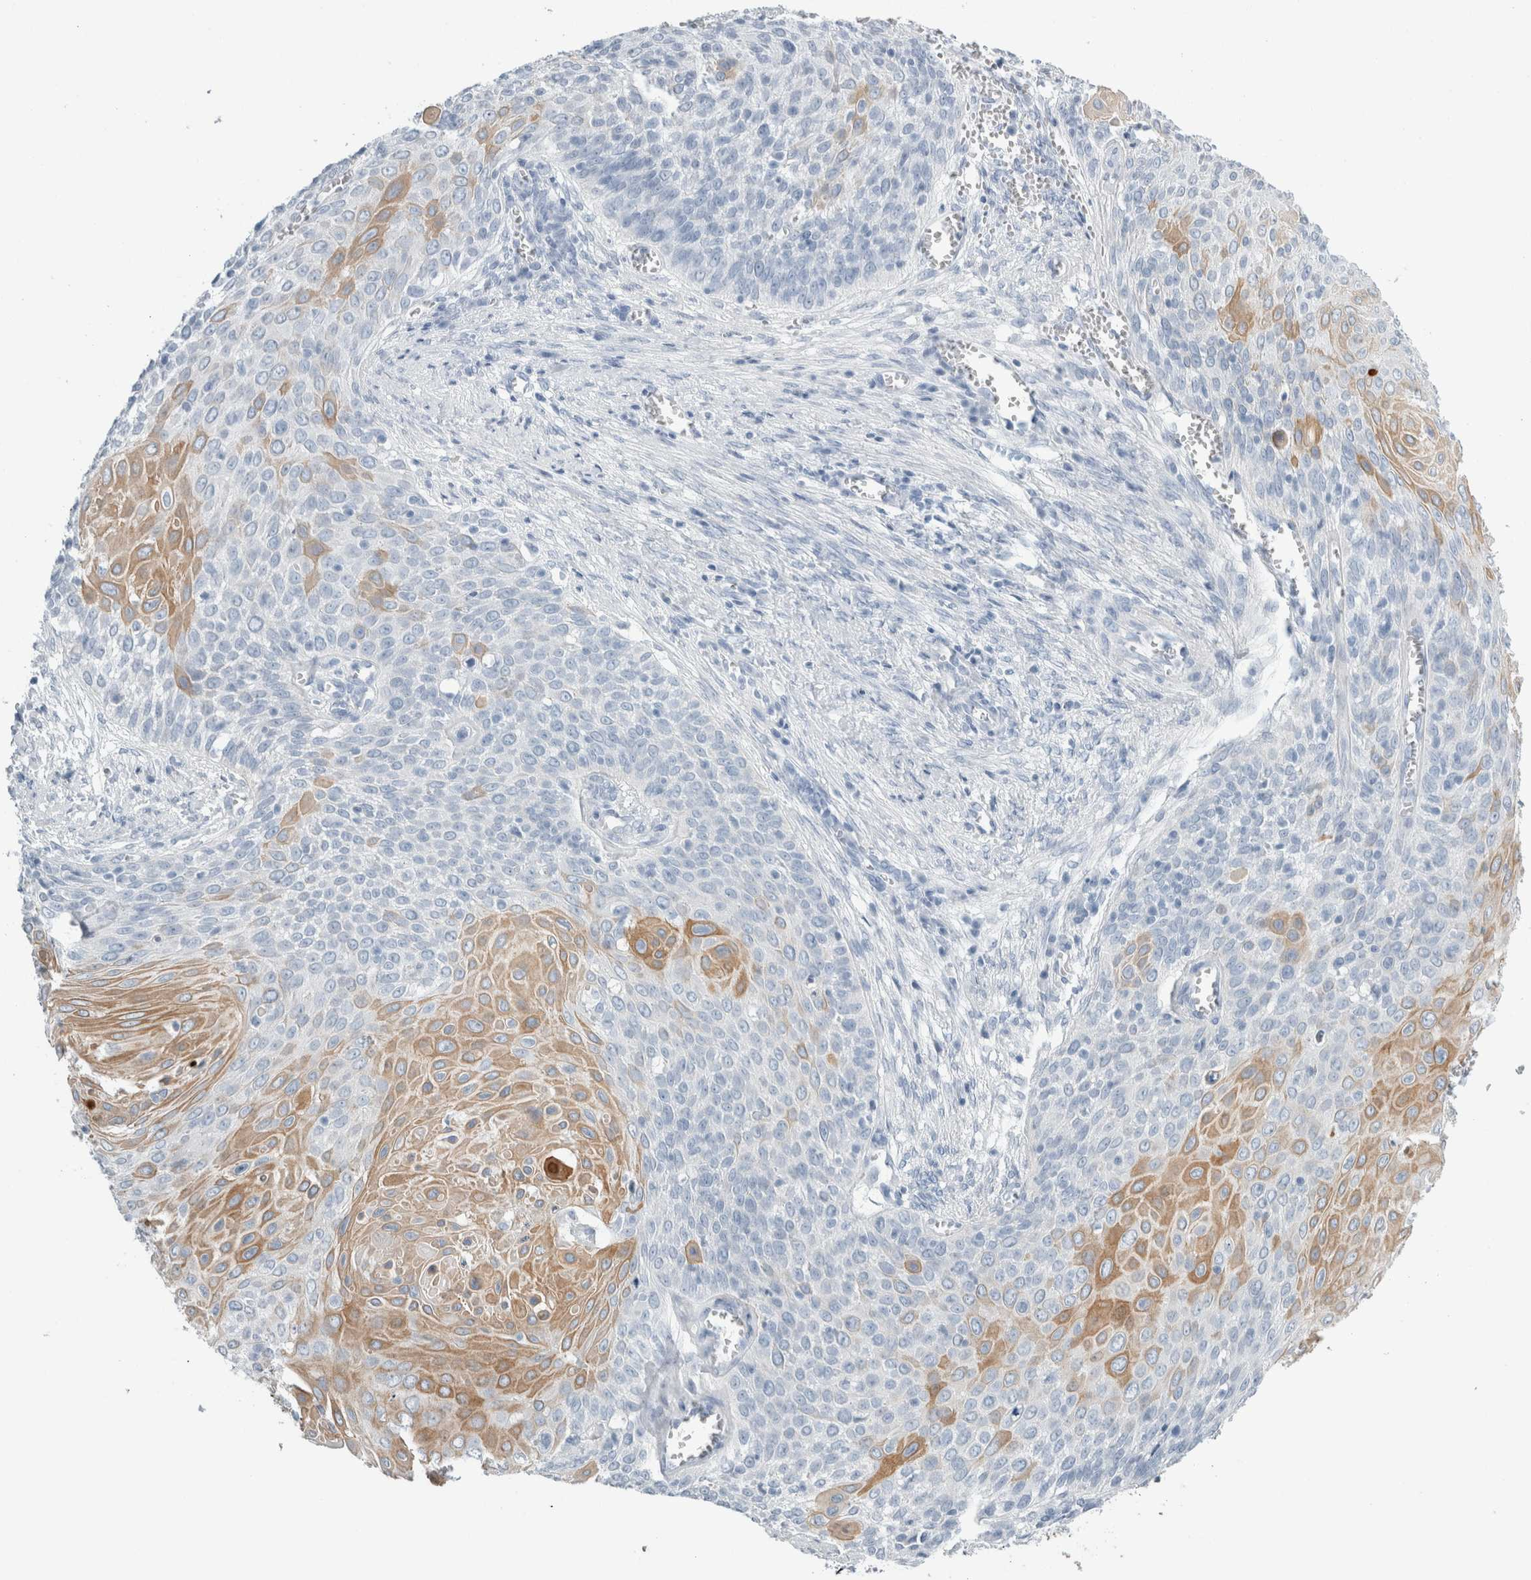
{"staining": {"intensity": "moderate", "quantity": "<25%", "location": "cytoplasmic/membranous"}, "tissue": "cervical cancer", "cell_type": "Tumor cells", "image_type": "cancer", "snomed": [{"axis": "morphology", "description": "Squamous cell carcinoma, NOS"}, {"axis": "topography", "description": "Cervix"}], "caption": "Protein analysis of cervical cancer (squamous cell carcinoma) tissue reveals moderate cytoplasmic/membranous staining in approximately <25% of tumor cells. (Stains: DAB (3,3'-diaminobenzidine) in brown, nuclei in blue, Microscopy: brightfield microscopy at high magnification).", "gene": "RPH3AL", "patient": {"sex": "female", "age": 39}}